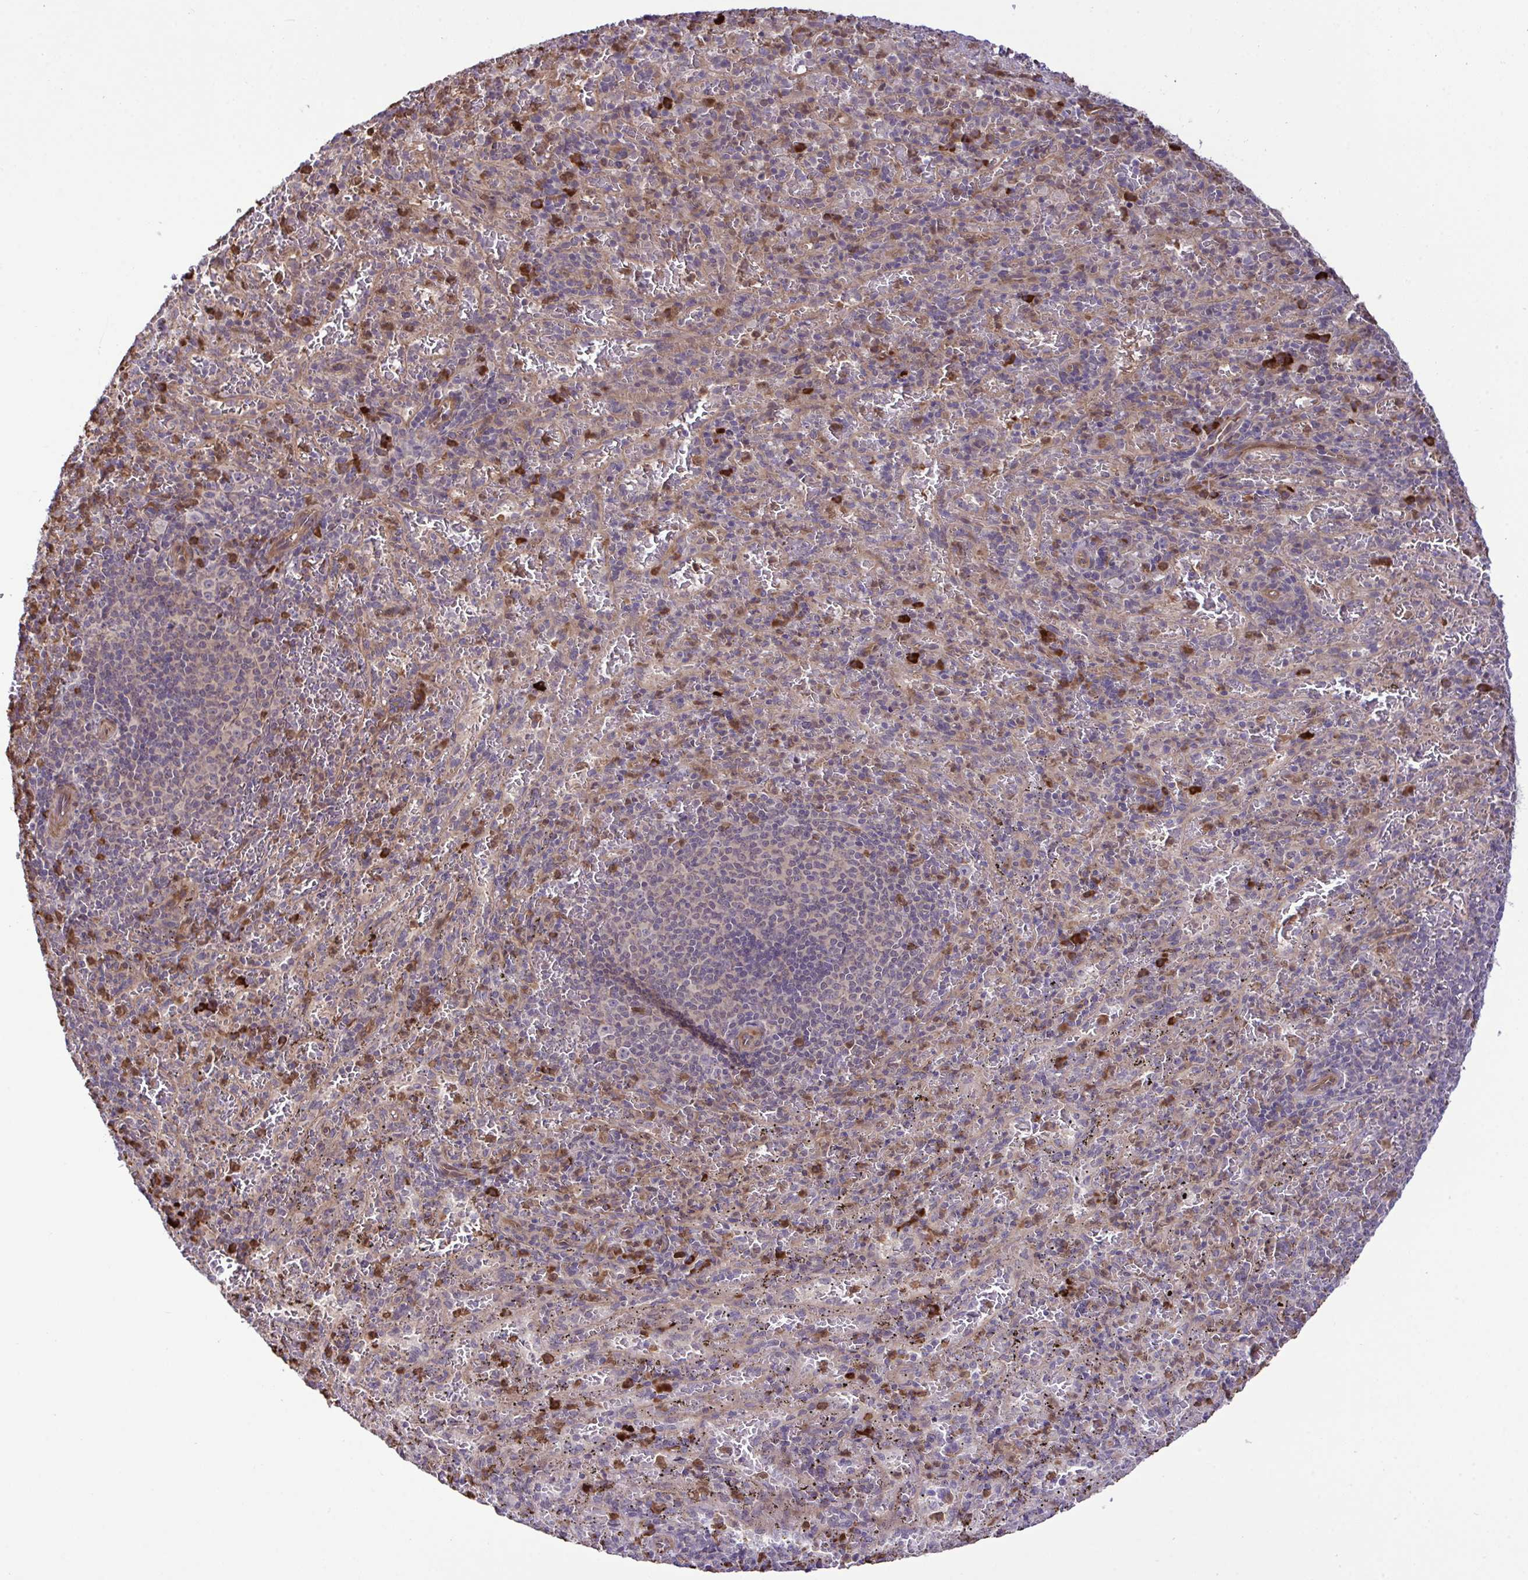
{"staining": {"intensity": "strong", "quantity": "<25%", "location": "cytoplasmic/membranous"}, "tissue": "spleen", "cell_type": "Cells in red pulp", "image_type": "normal", "snomed": [{"axis": "morphology", "description": "Normal tissue, NOS"}, {"axis": "topography", "description": "Spleen"}], "caption": "IHC (DAB) staining of unremarkable human spleen demonstrates strong cytoplasmic/membranous protein staining in approximately <25% of cells in red pulp.", "gene": "CMPK1", "patient": {"sex": "male", "age": 57}}